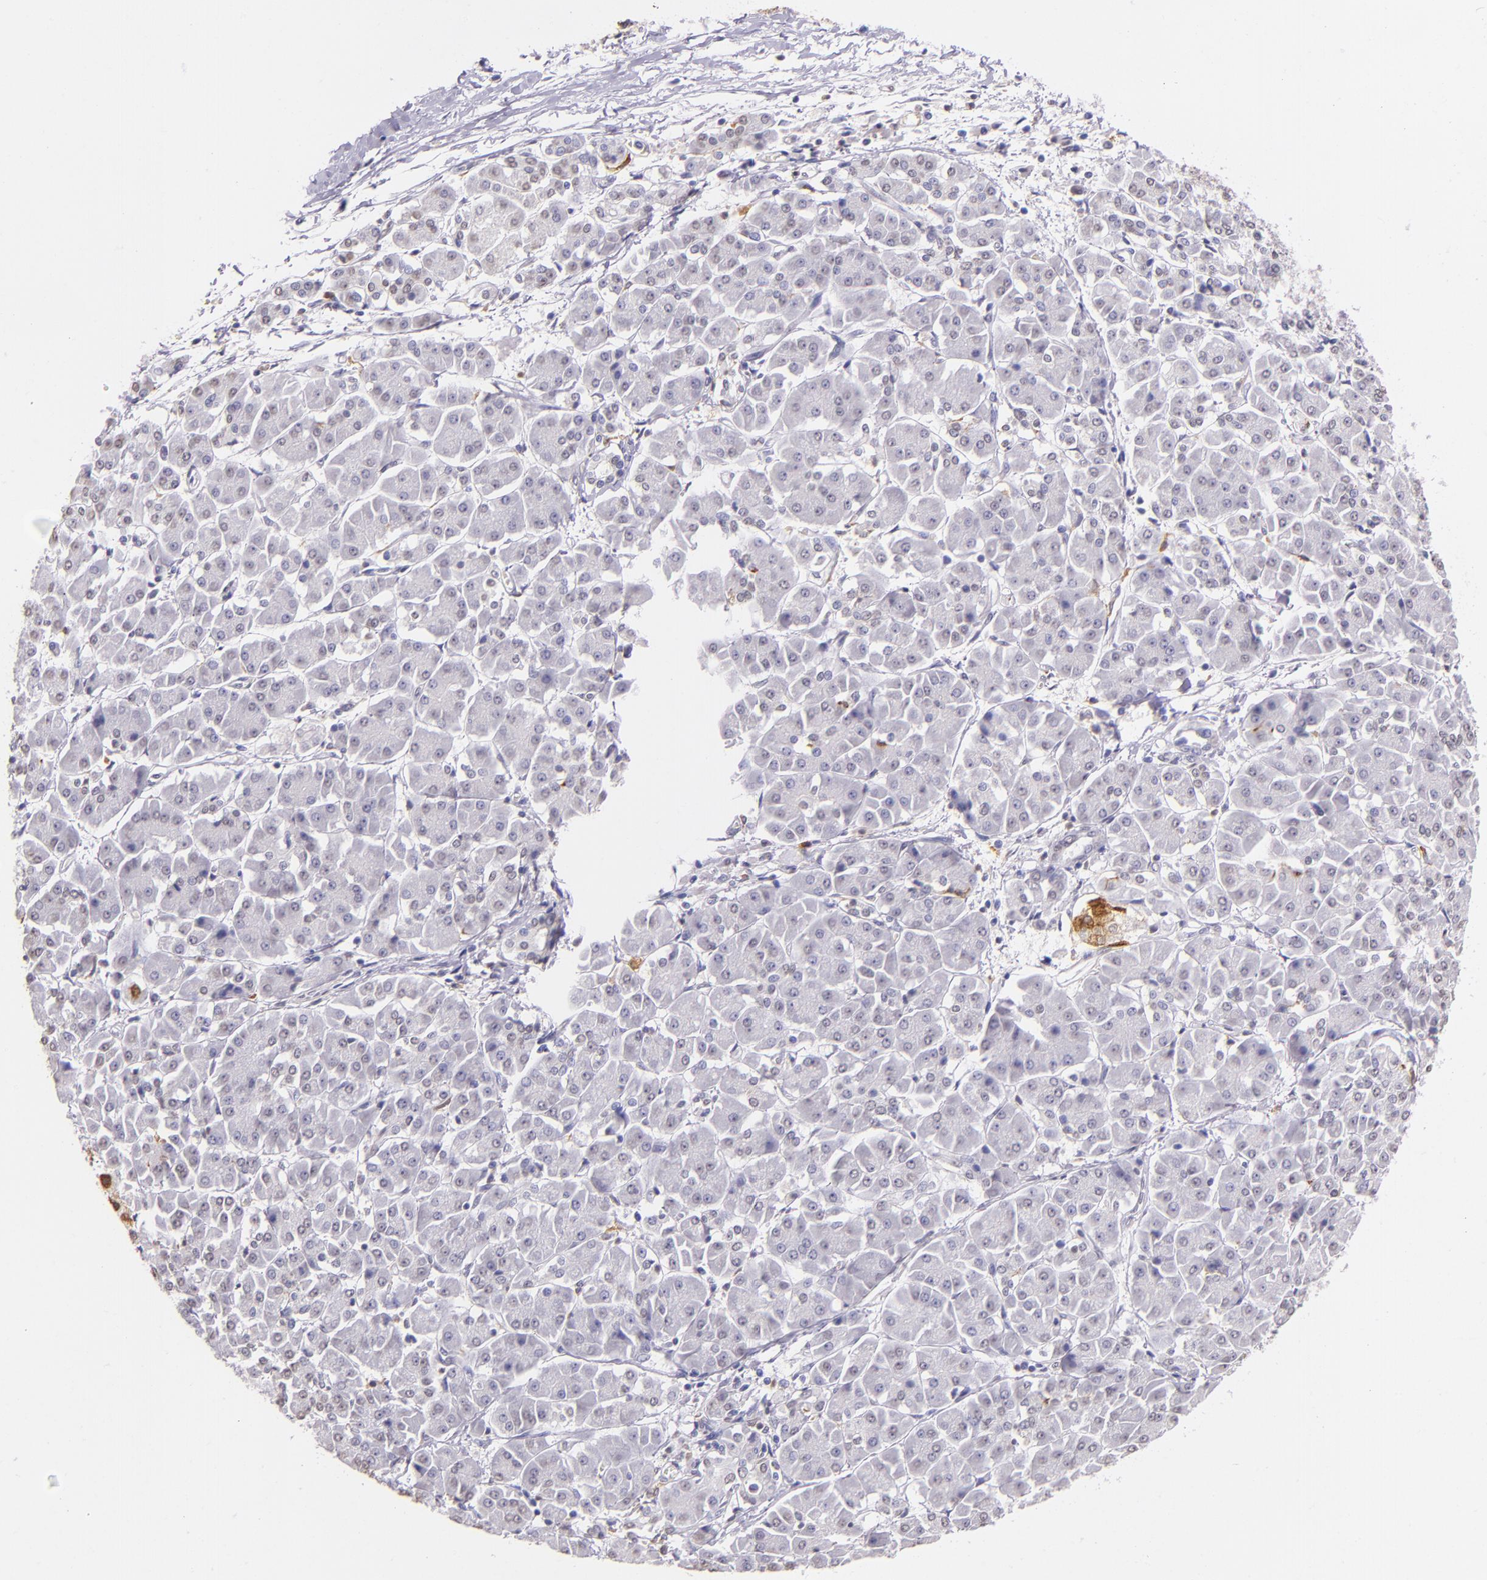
{"staining": {"intensity": "negative", "quantity": "none", "location": "none"}, "tissue": "pancreatic cancer", "cell_type": "Tumor cells", "image_type": "cancer", "snomed": [{"axis": "morphology", "description": "Adenocarcinoma, NOS"}, {"axis": "topography", "description": "Pancreas"}], "caption": "Tumor cells show no significant staining in pancreatic cancer.", "gene": "RTN1", "patient": {"sex": "female", "age": 57}}